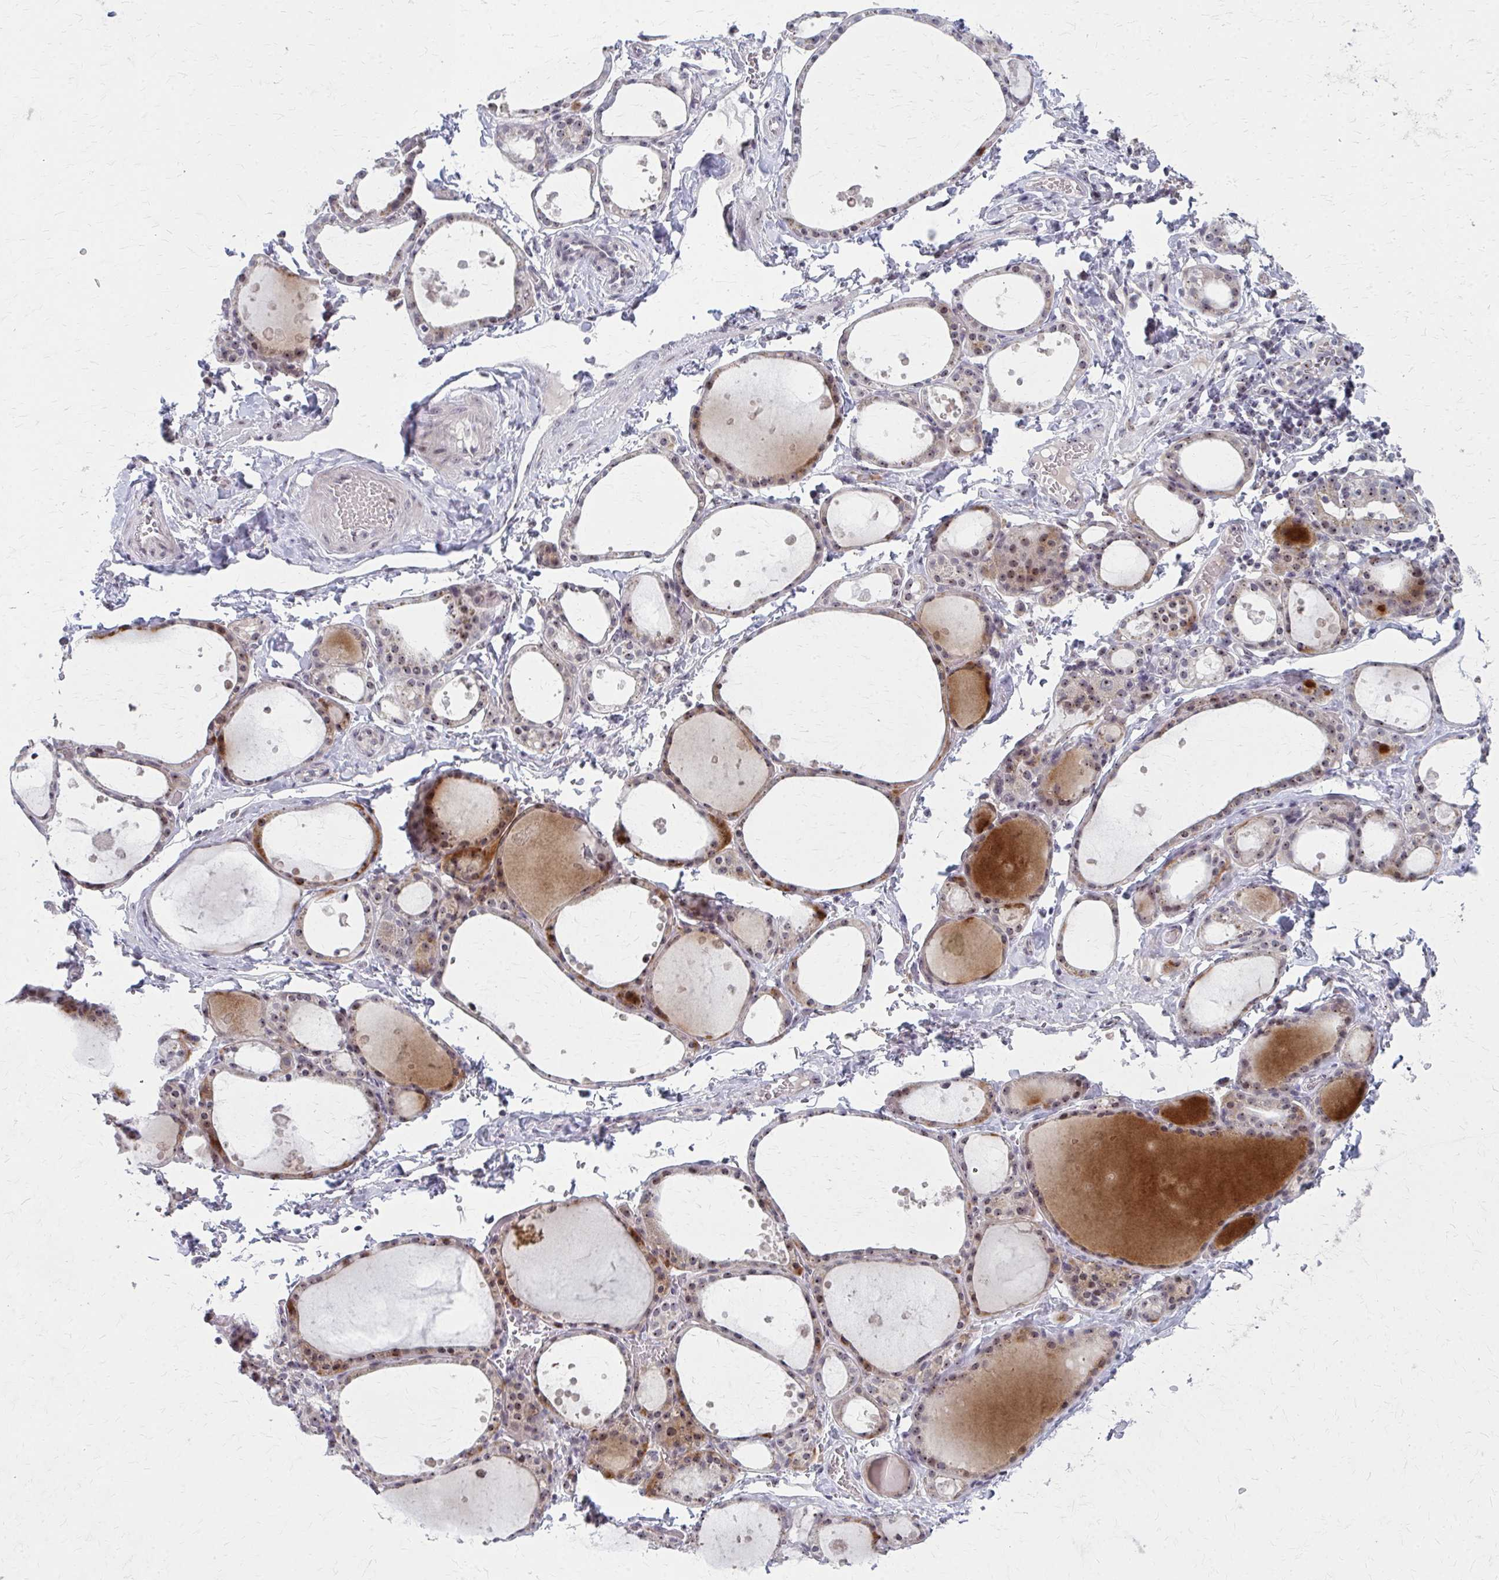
{"staining": {"intensity": "weak", "quantity": "25%-75%", "location": "cytoplasmic/membranous,nuclear"}, "tissue": "thyroid gland", "cell_type": "Glandular cells", "image_type": "normal", "snomed": [{"axis": "morphology", "description": "Normal tissue, NOS"}, {"axis": "topography", "description": "Thyroid gland"}], "caption": "The image exhibits immunohistochemical staining of unremarkable thyroid gland. There is weak cytoplasmic/membranous,nuclear staining is present in about 25%-75% of glandular cells. The staining is performed using DAB brown chromogen to label protein expression. The nuclei are counter-stained blue using hematoxylin.", "gene": "NUDT16", "patient": {"sex": "male", "age": 68}}